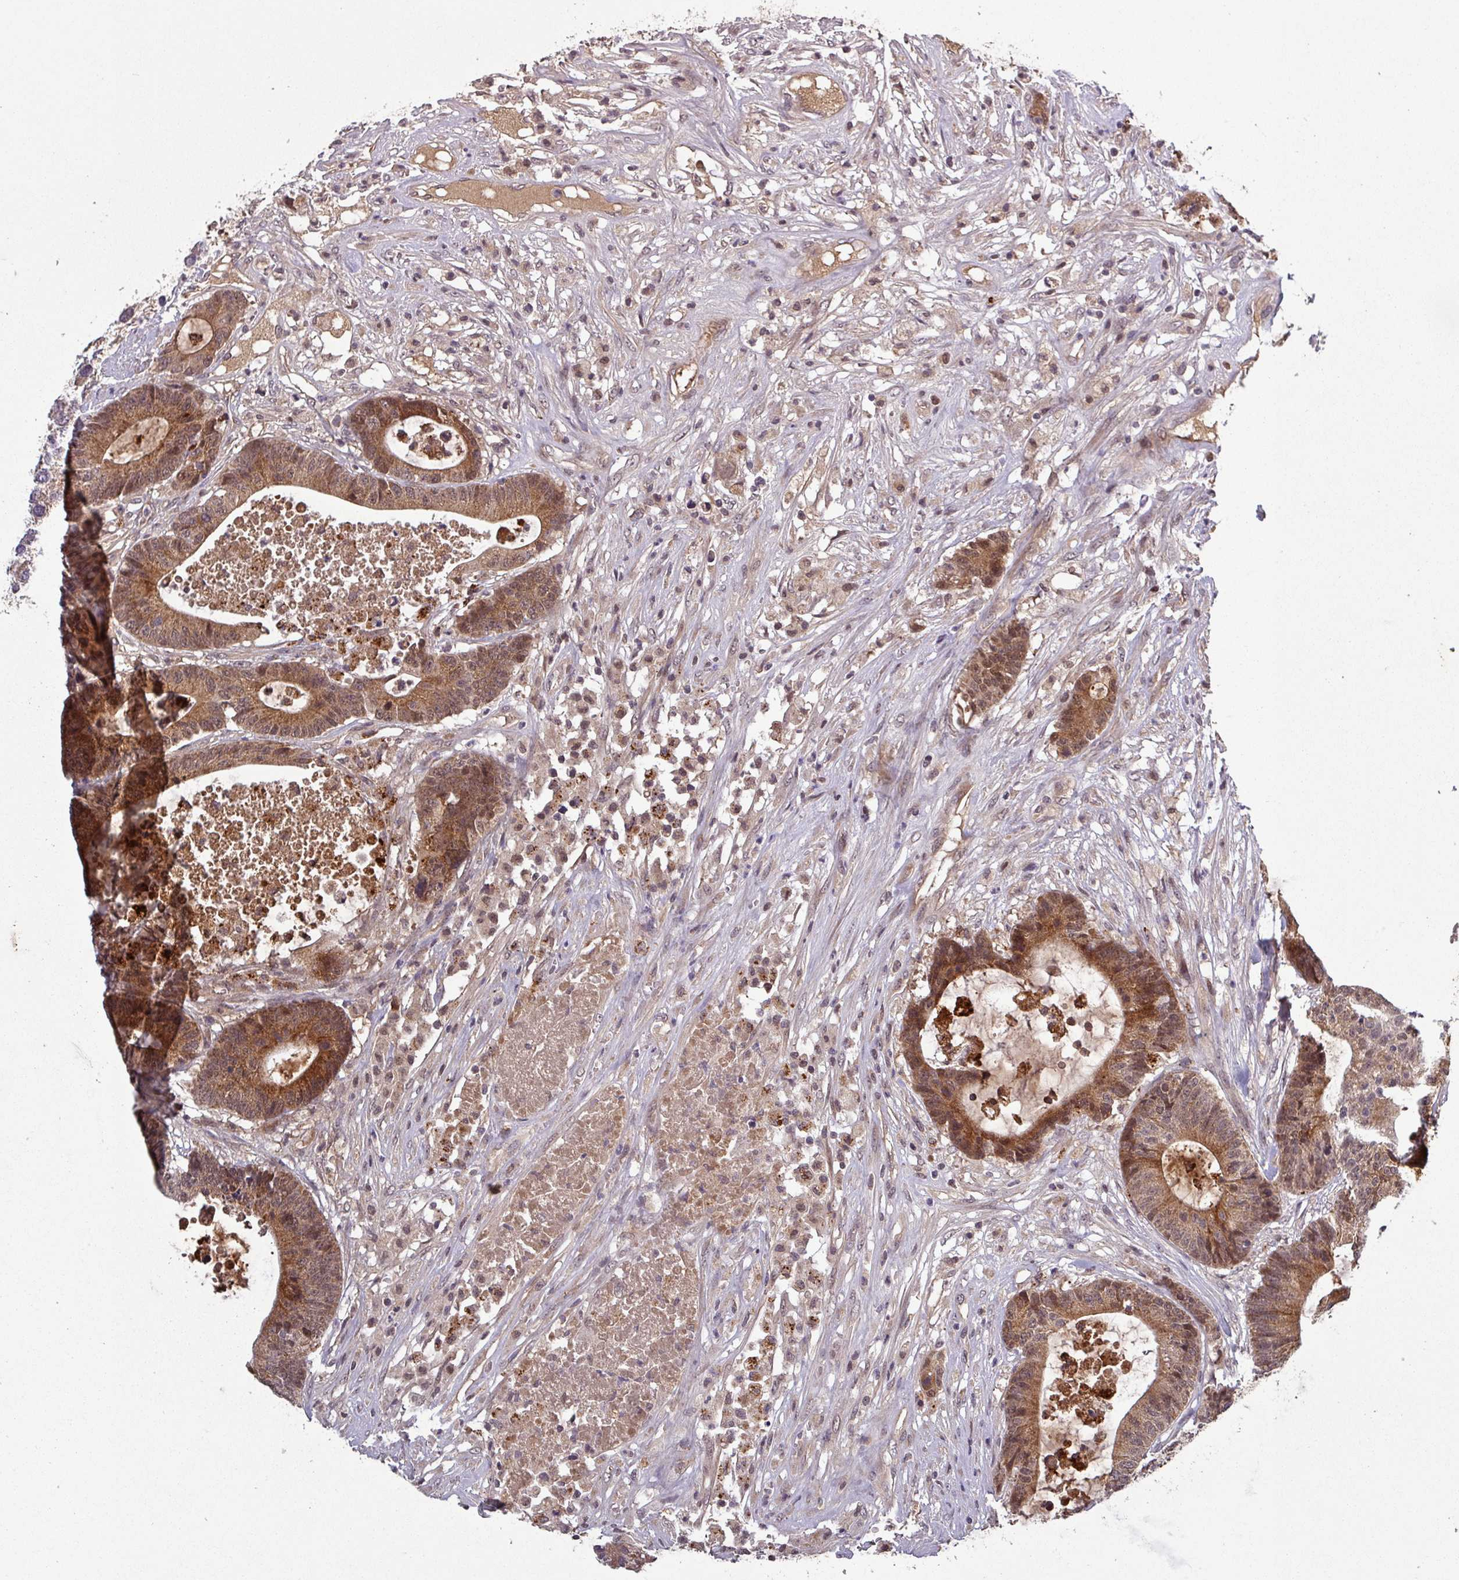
{"staining": {"intensity": "strong", "quantity": "25%-75%", "location": "cytoplasmic/membranous,nuclear"}, "tissue": "colorectal cancer", "cell_type": "Tumor cells", "image_type": "cancer", "snomed": [{"axis": "morphology", "description": "Adenocarcinoma, NOS"}, {"axis": "topography", "description": "Colon"}], "caption": "Strong cytoplasmic/membranous and nuclear expression is present in approximately 25%-75% of tumor cells in colorectal cancer.", "gene": "PUS1", "patient": {"sex": "female", "age": 84}}